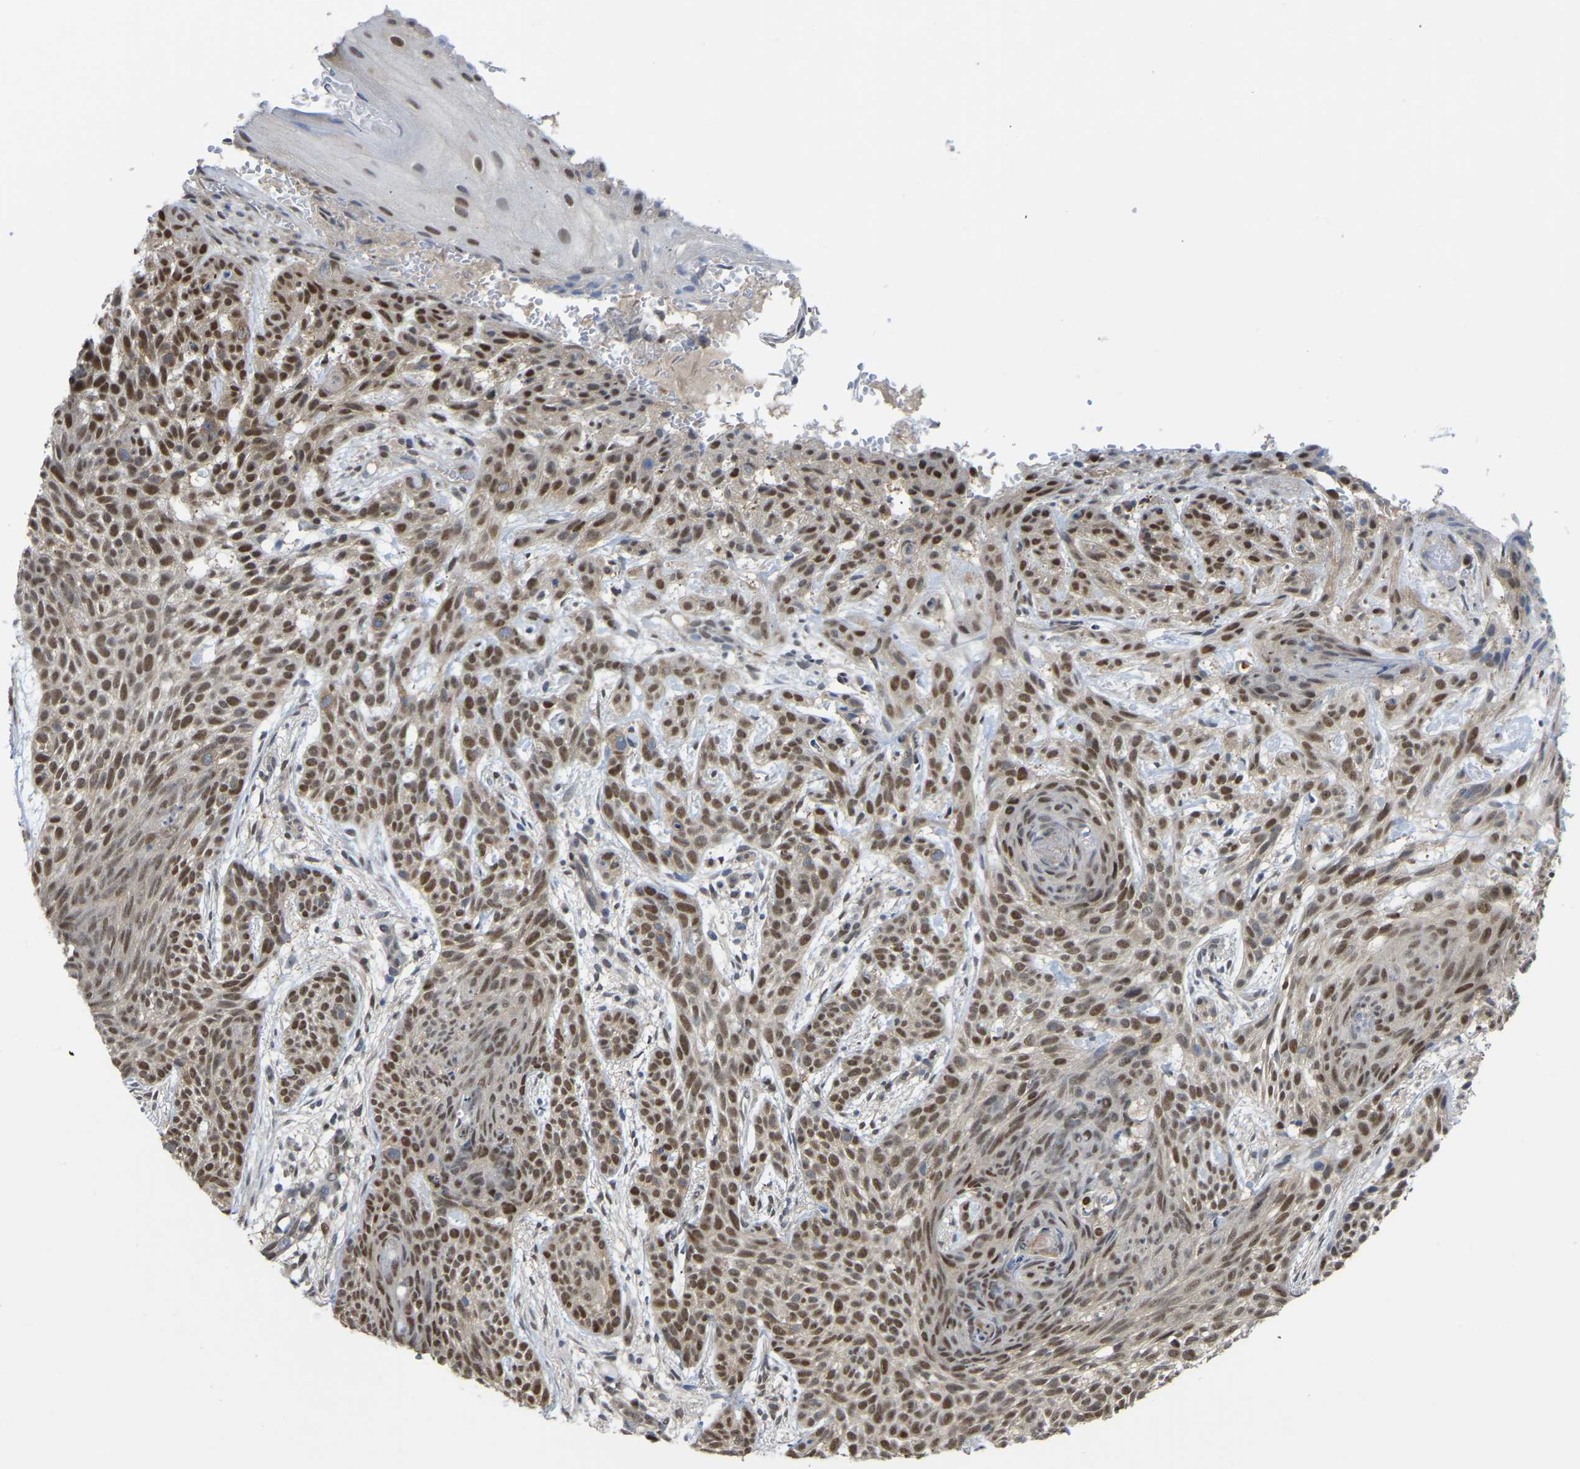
{"staining": {"intensity": "moderate", "quantity": ">75%", "location": "nuclear"}, "tissue": "skin cancer", "cell_type": "Tumor cells", "image_type": "cancer", "snomed": [{"axis": "morphology", "description": "Basal cell carcinoma"}, {"axis": "topography", "description": "Skin"}], "caption": "Human skin basal cell carcinoma stained with a brown dye exhibits moderate nuclear positive positivity in approximately >75% of tumor cells.", "gene": "KLRG2", "patient": {"sex": "female", "age": 59}}